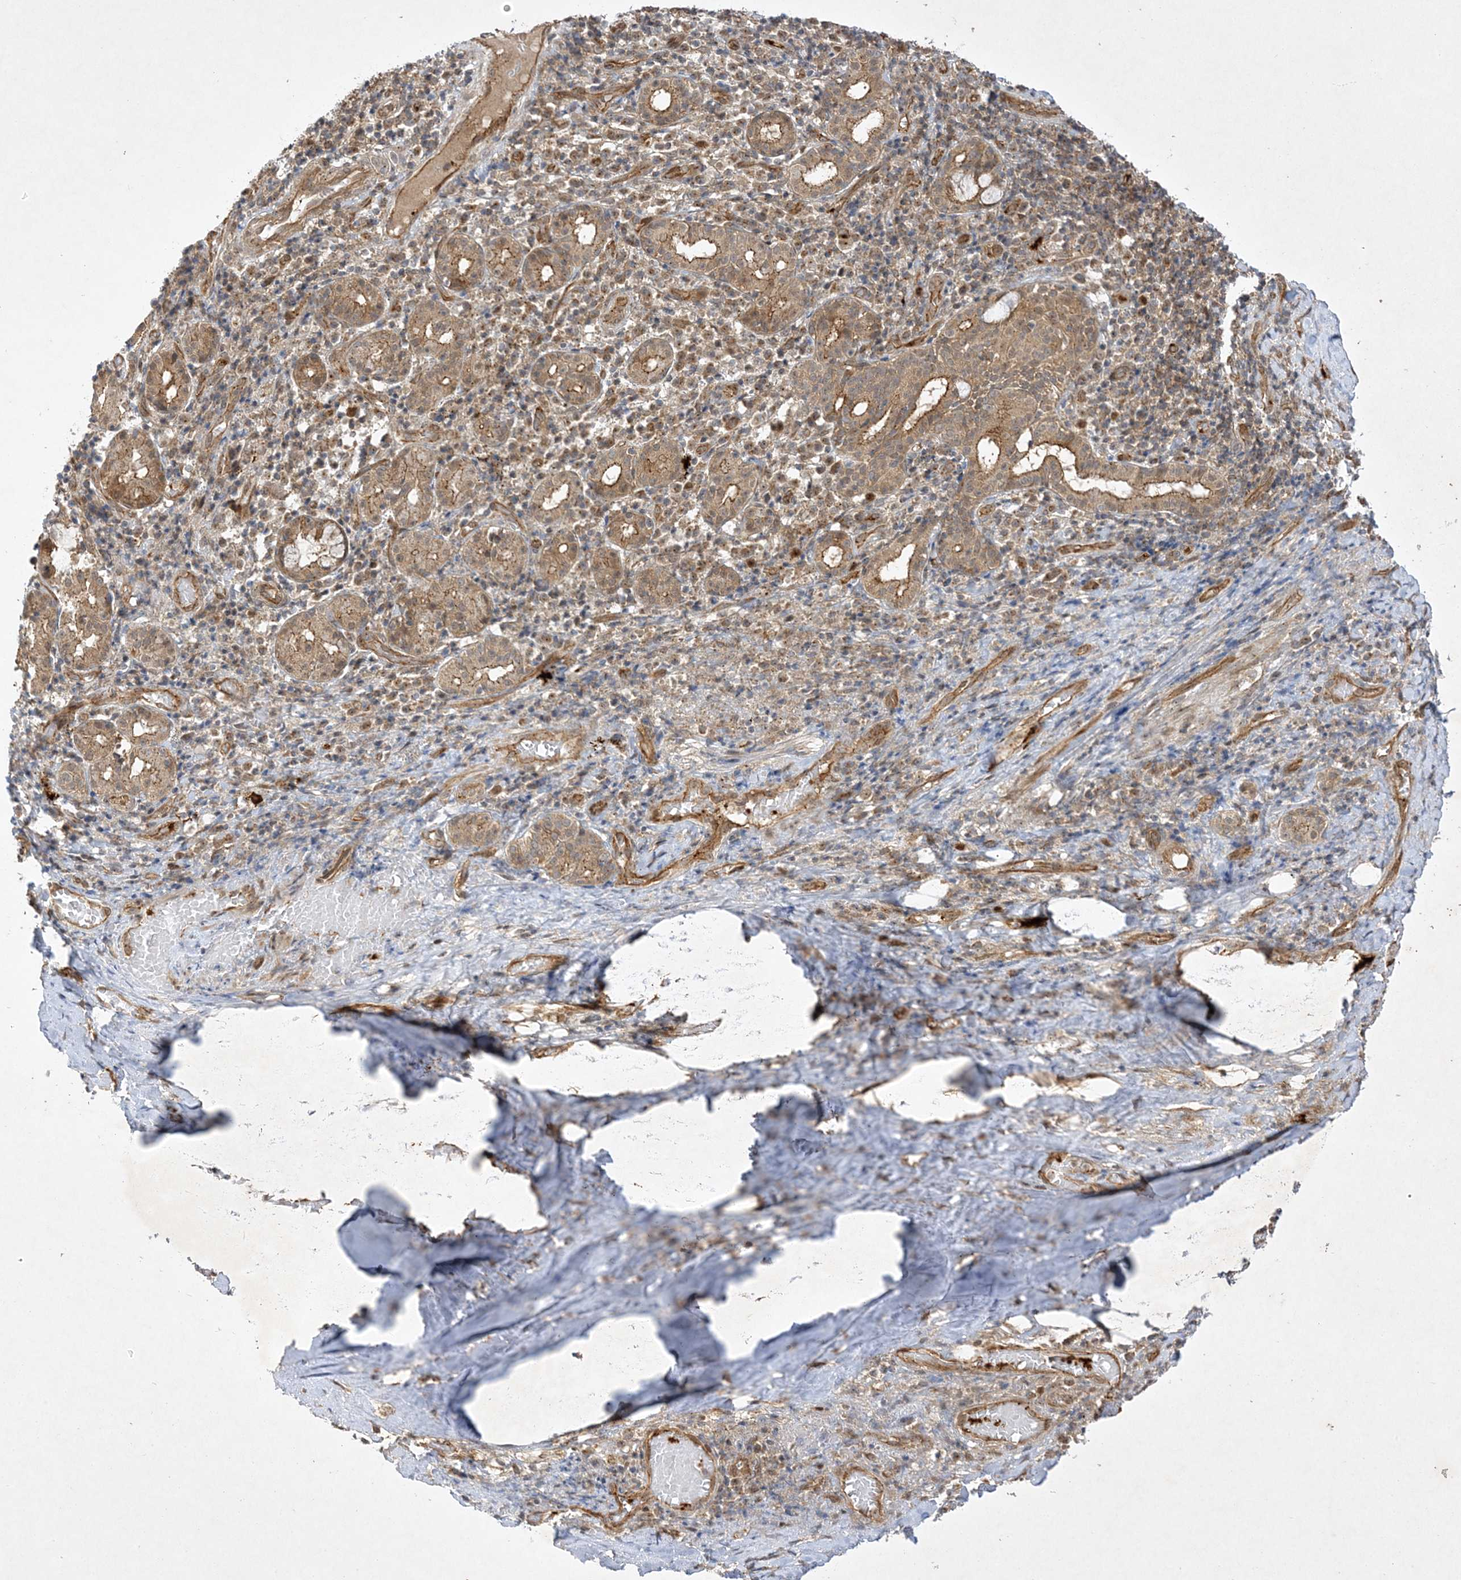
{"staining": {"intensity": "weak", "quantity": "25%-75%", "location": "cytoplasmic/membranous"}, "tissue": "adipose tissue", "cell_type": "Adipocytes", "image_type": "normal", "snomed": [{"axis": "morphology", "description": "Normal tissue, NOS"}, {"axis": "morphology", "description": "Basal cell carcinoma"}, {"axis": "topography", "description": "Cartilage tissue"}, {"axis": "topography", "description": "Nasopharynx"}, {"axis": "topography", "description": "Oral tissue"}], "caption": "IHC (DAB) staining of normal adipose tissue demonstrates weak cytoplasmic/membranous protein expression in about 25%-75% of adipocytes. The protein is stained brown, and the nuclei are stained in blue (DAB (3,3'-diaminobenzidine) IHC with brightfield microscopy, high magnification).", "gene": "NAF1", "patient": {"sex": "female", "age": 77}}